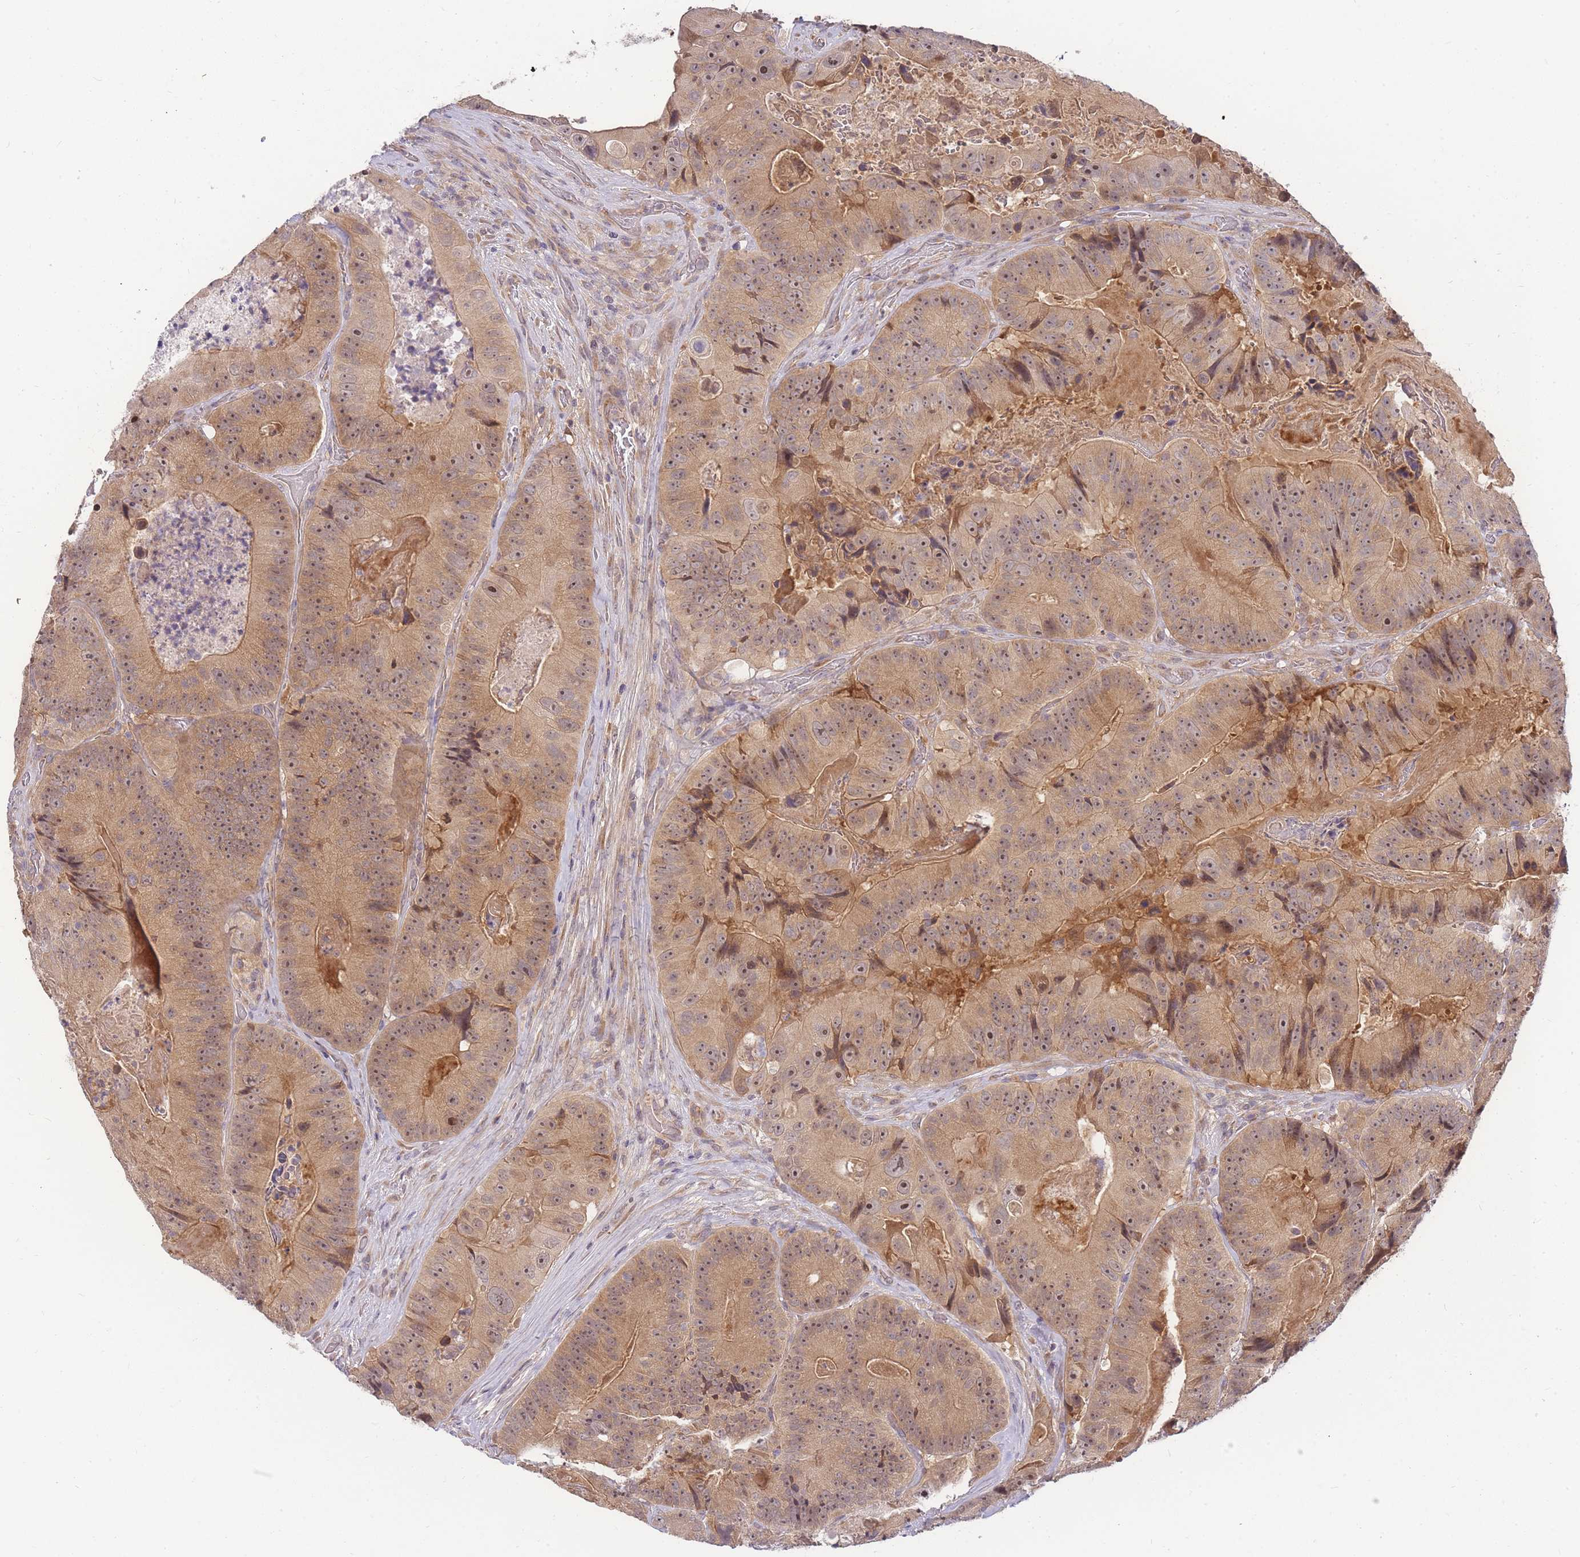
{"staining": {"intensity": "moderate", "quantity": ">75%", "location": "cytoplasmic/membranous,nuclear"}, "tissue": "colorectal cancer", "cell_type": "Tumor cells", "image_type": "cancer", "snomed": [{"axis": "morphology", "description": "Adenocarcinoma, NOS"}, {"axis": "topography", "description": "Colon"}], "caption": "Colorectal adenocarcinoma tissue reveals moderate cytoplasmic/membranous and nuclear positivity in about >75% of tumor cells (Brightfield microscopy of DAB IHC at high magnification).", "gene": "ZNF577", "patient": {"sex": "female", "age": 86}}